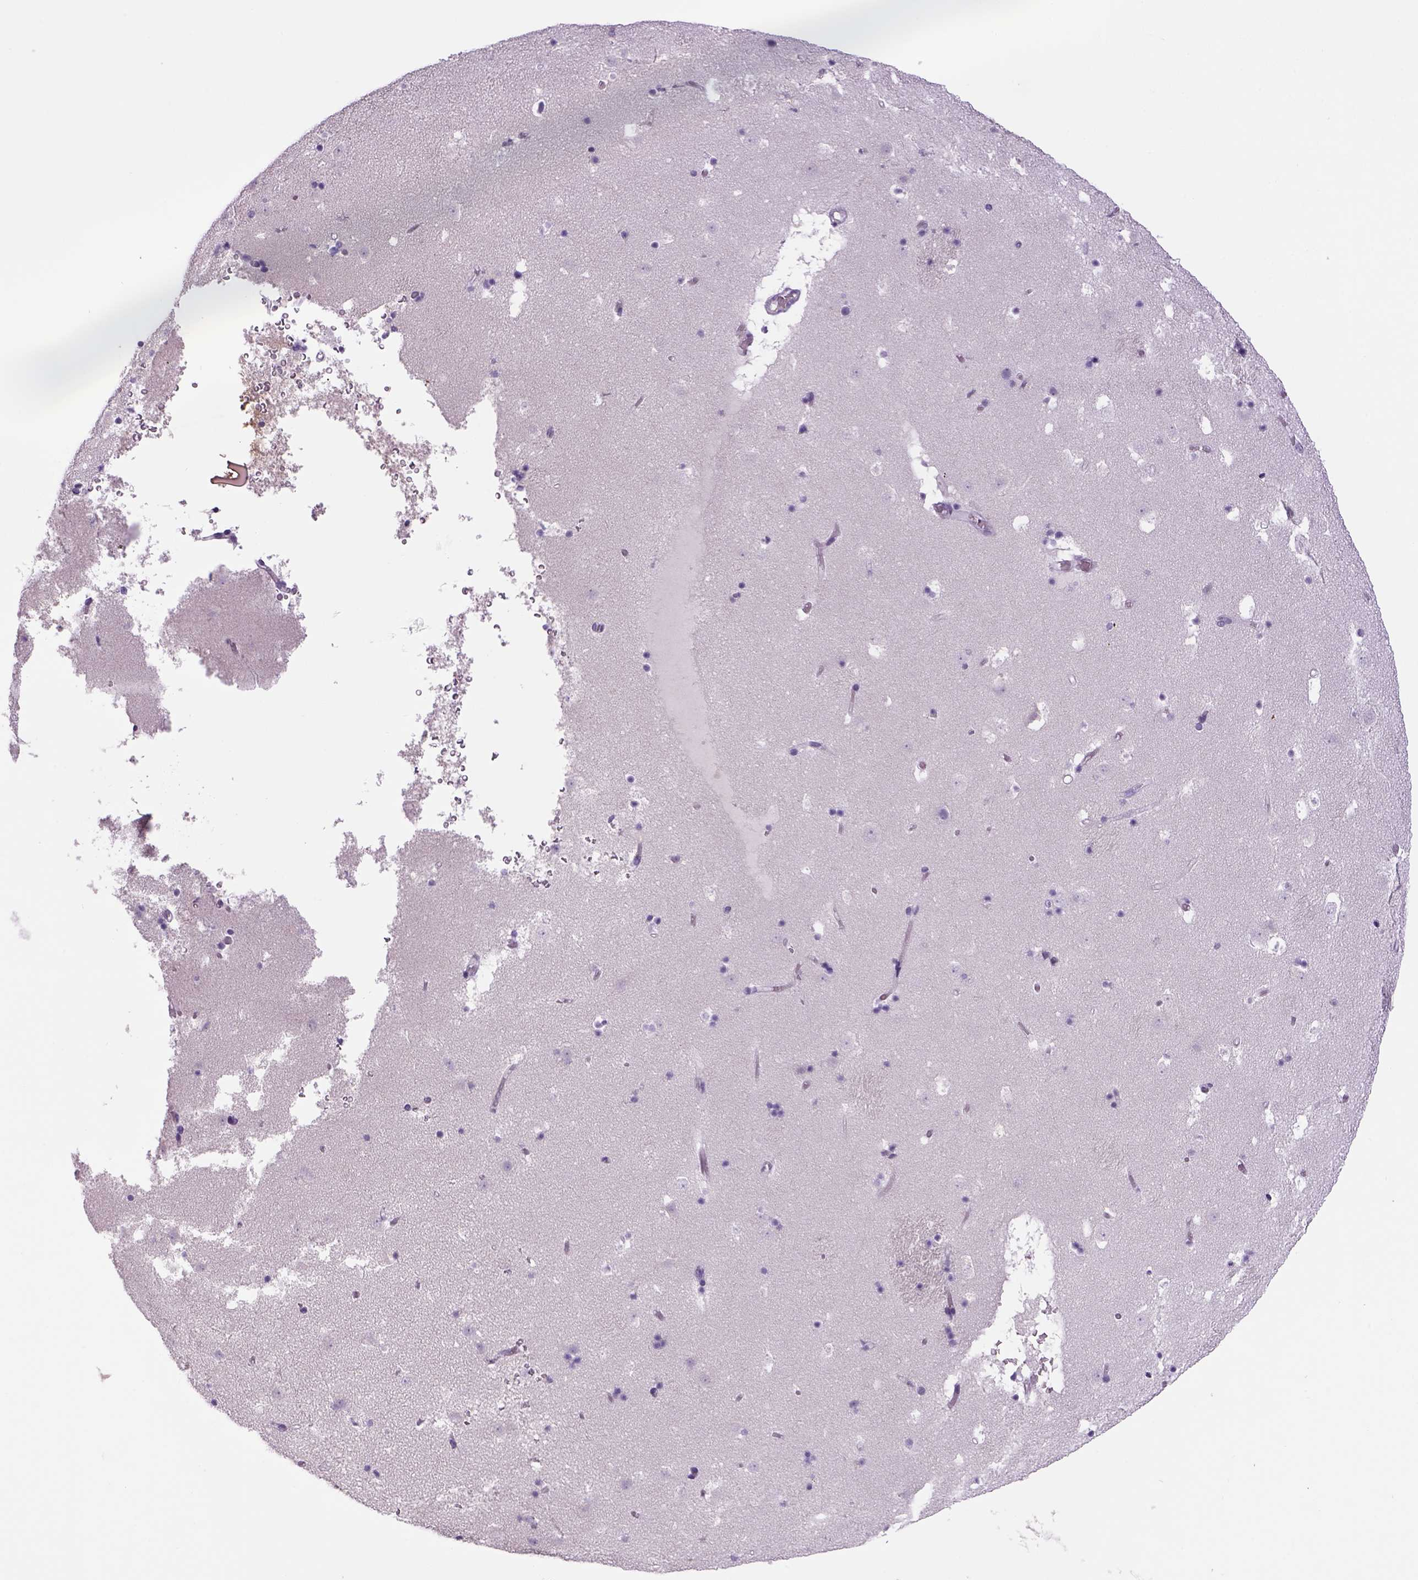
{"staining": {"intensity": "negative", "quantity": "none", "location": "none"}, "tissue": "caudate", "cell_type": "Glial cells", "image_type": "normal", "snomed": [{"axis": "morphology", "description": "Normal tissue, NOS"}, {"axis": "topography", "description": "Lateral ventricle wall"}], "caption": "Immunohistochemistry (IHC) histopathology image of normal human caudate stained for a protein (brown), which demonstrates no staining in glial cells.", "gene": "DBH", "patient": {"sex": "female", "age": 42}}